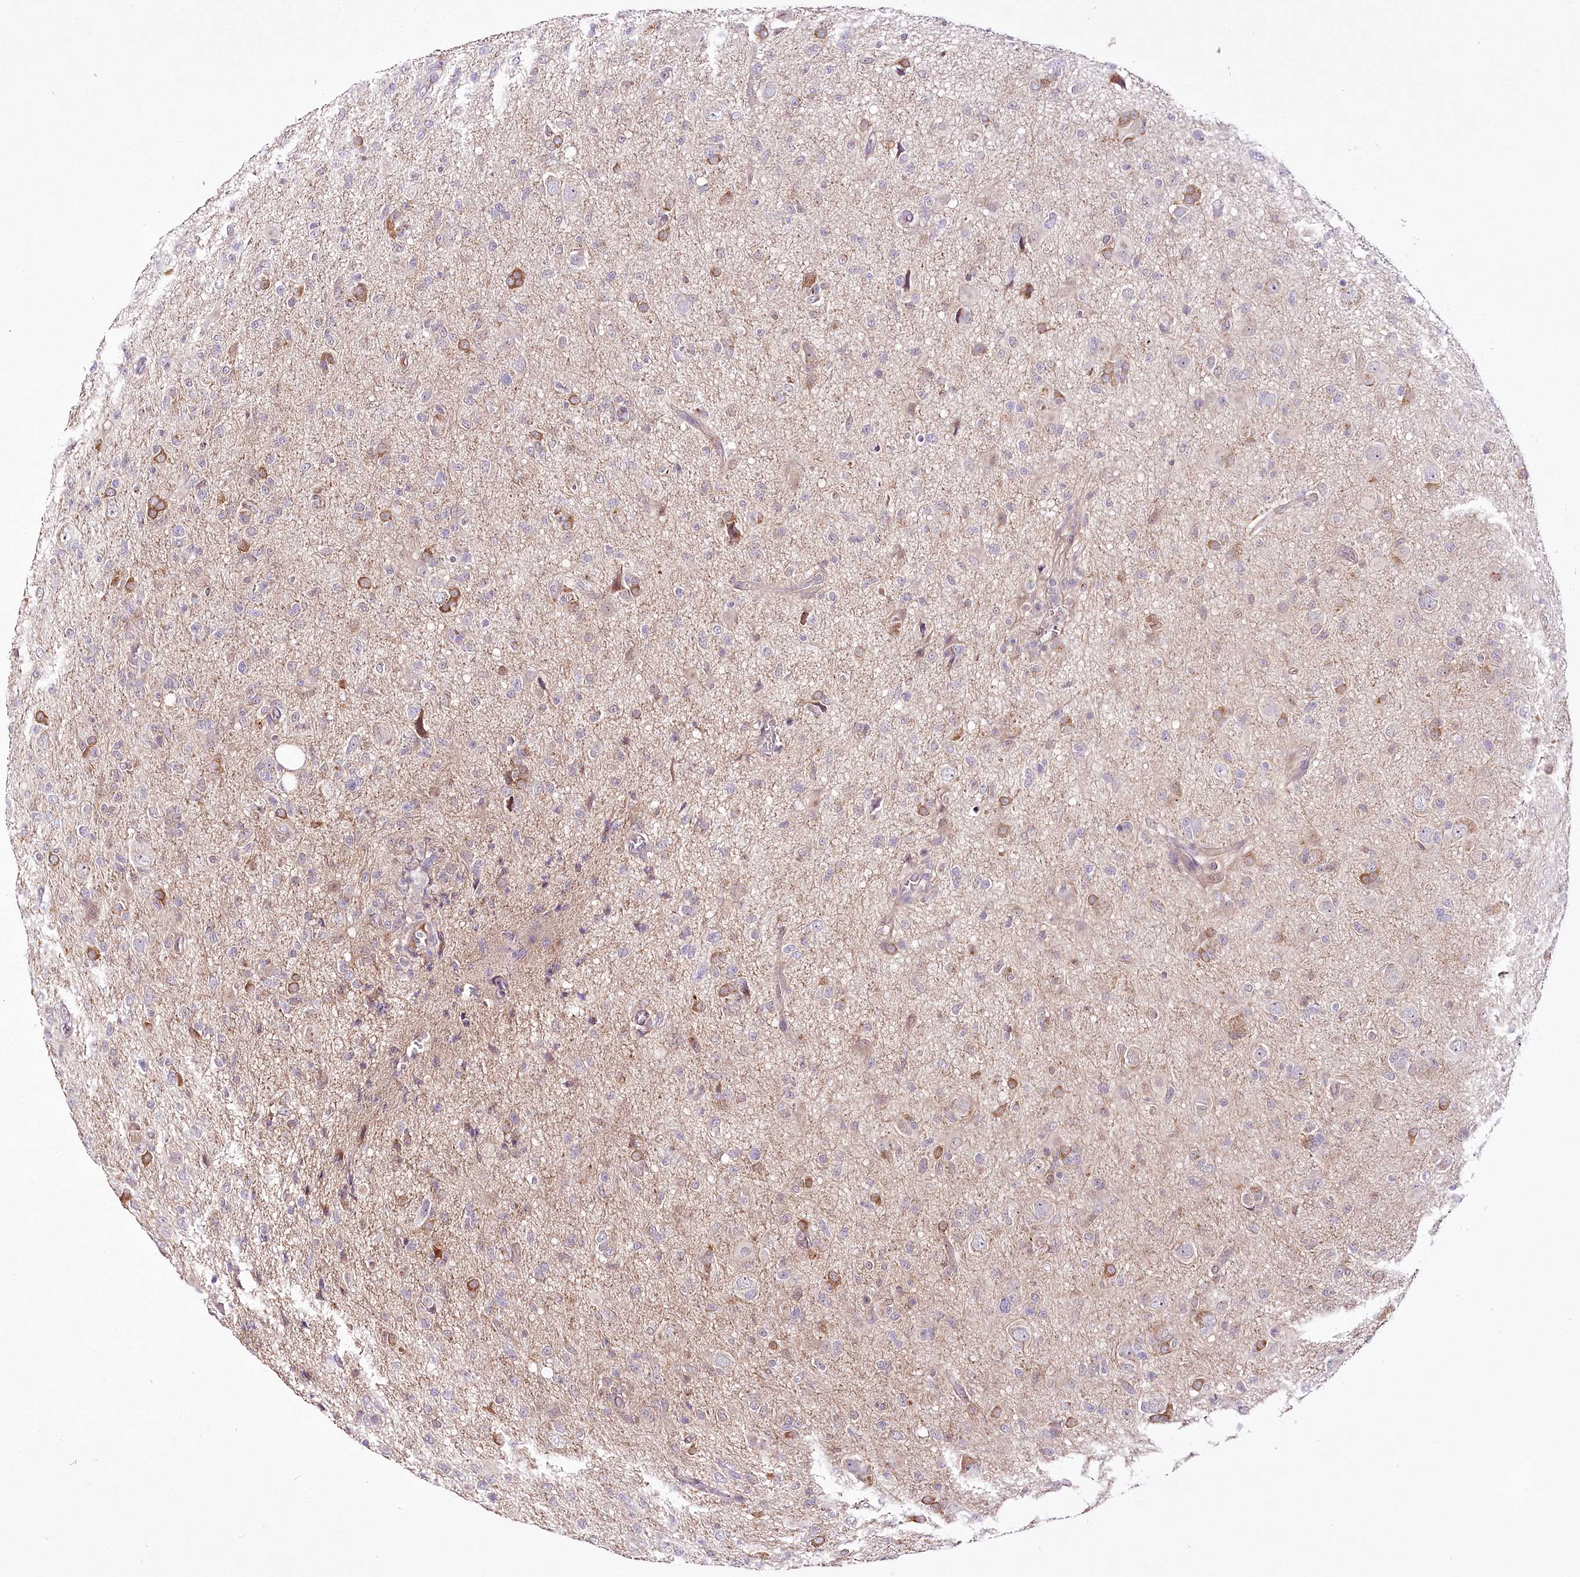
{"staining": {"intensity": "weak", "quantity": "<25%", "location": "cytoplasmic/membranous"}, "tissue": "glioma", "cell_type": "Tumor cells", "image_type": "cancer", "snomed": [{"axis": "morphology", "description": "Glioma, malignant, High grade"}, {"axis": "topography", "description": "Brain"}], "caption": "IHC image of neoplastic tissue: human glioma stained with DAB reveals no significant protein staining in tumor cells. (Stains: DAB immunohistochemistry (IHC) with hematoxylin counter stain, Microscopy: brightfield microscopy at high magnification).", "gene": "VWA5A", "patient": {"sex": "female", "age": 57}}